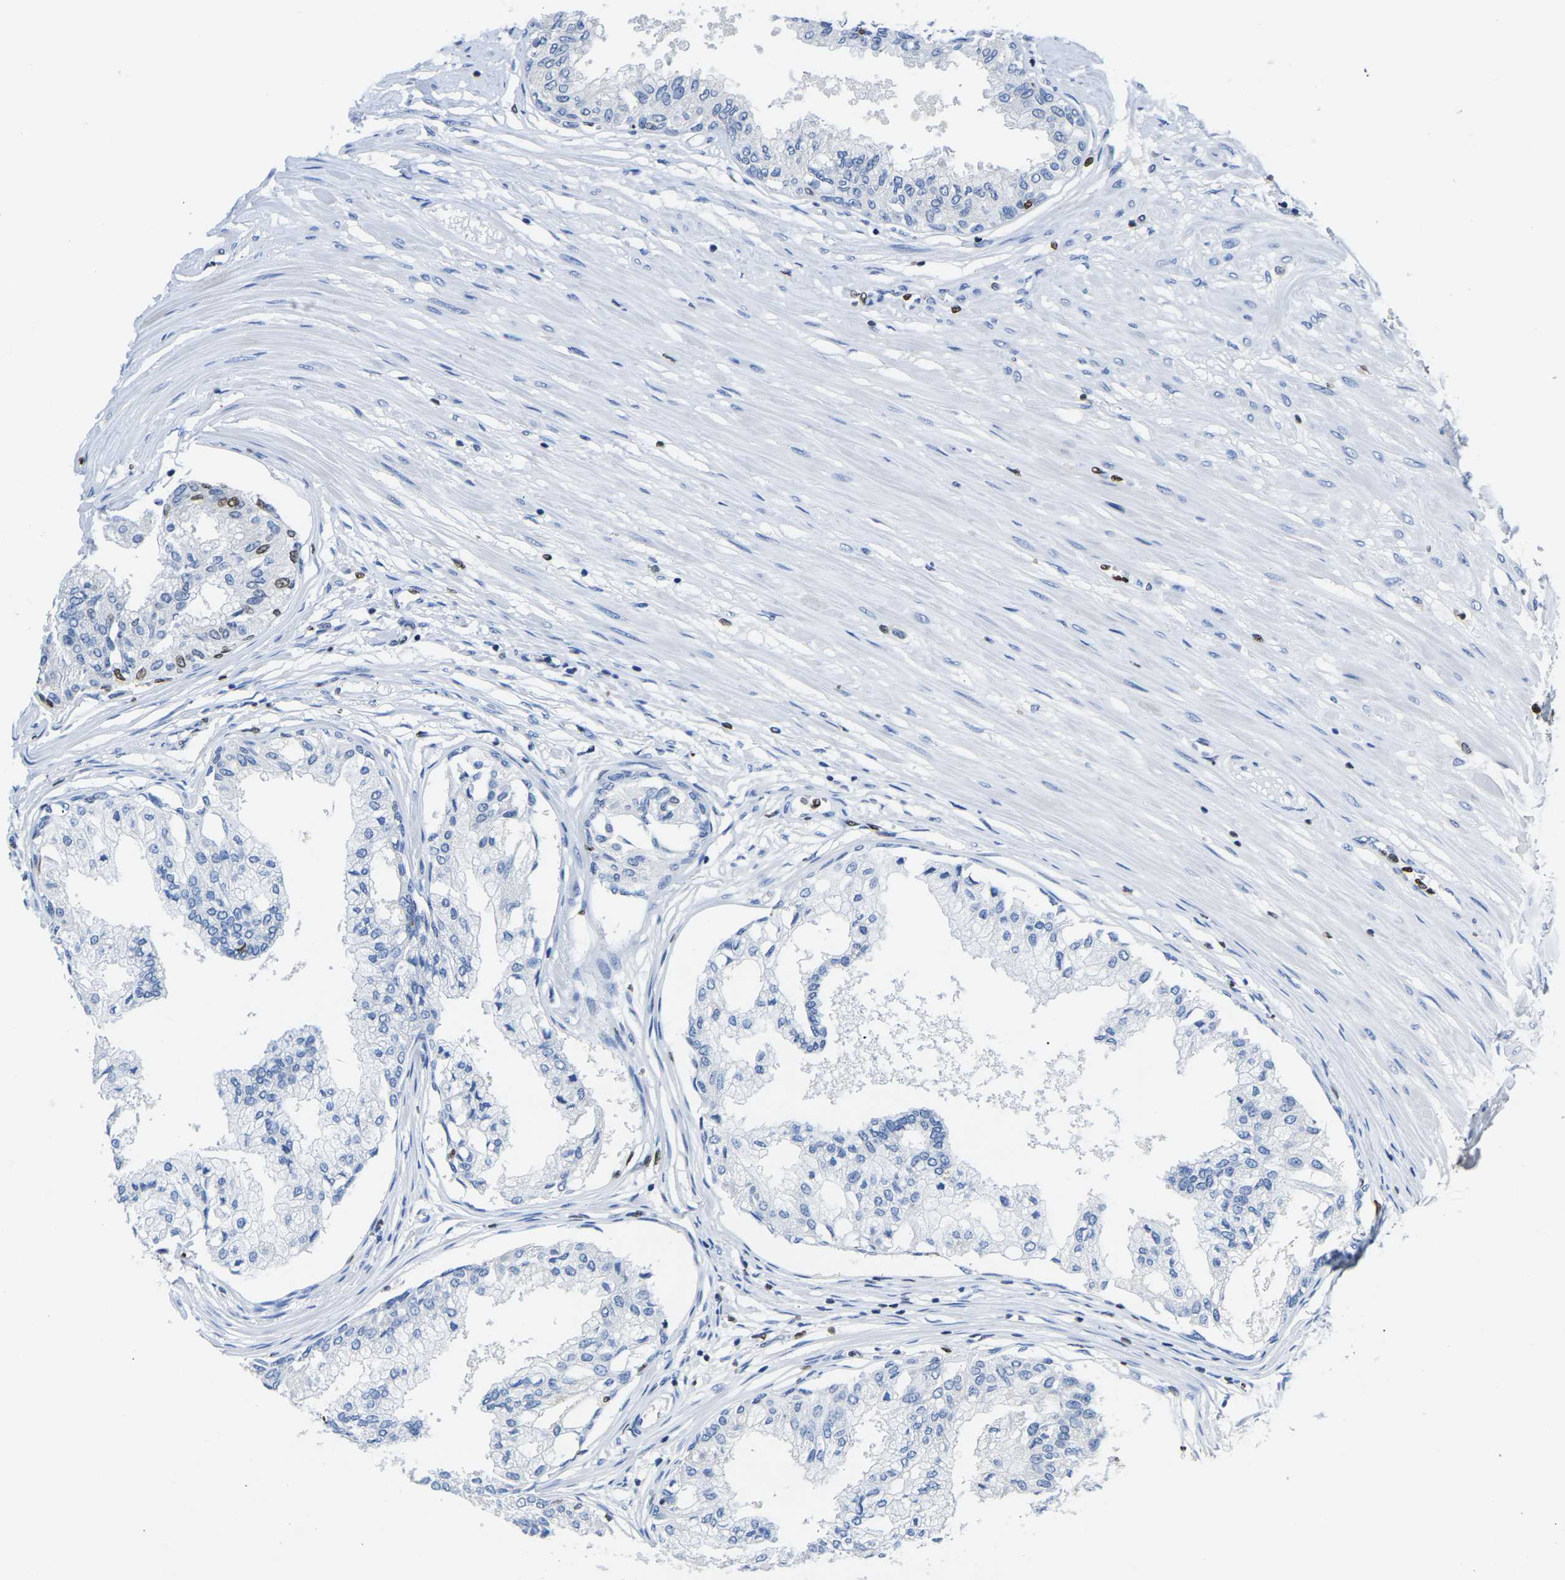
{"staining": {"intensity": "strong", "quantity": "<25%", "location": "nuclear"}, "tissue": "prostate", "cell_type": "Glandular cells", "image_type": "normal", "snomed": [{"axis": "morphology", "description": "Normal tissue, NOS"}, {"axis": "topography", "description": "Prostate"}, {"axis": "topography", "description": "Seminal veicle"}], "caption": "Immunohistochemistry (IHC) micrograph of benign prostate stained for a protein (brown), which exhibits medium levels of strong nuclear staining in about <25% of glandular cells.", "gene": "DRAXIN", "patient": {"sex": "male", "age": 60}}